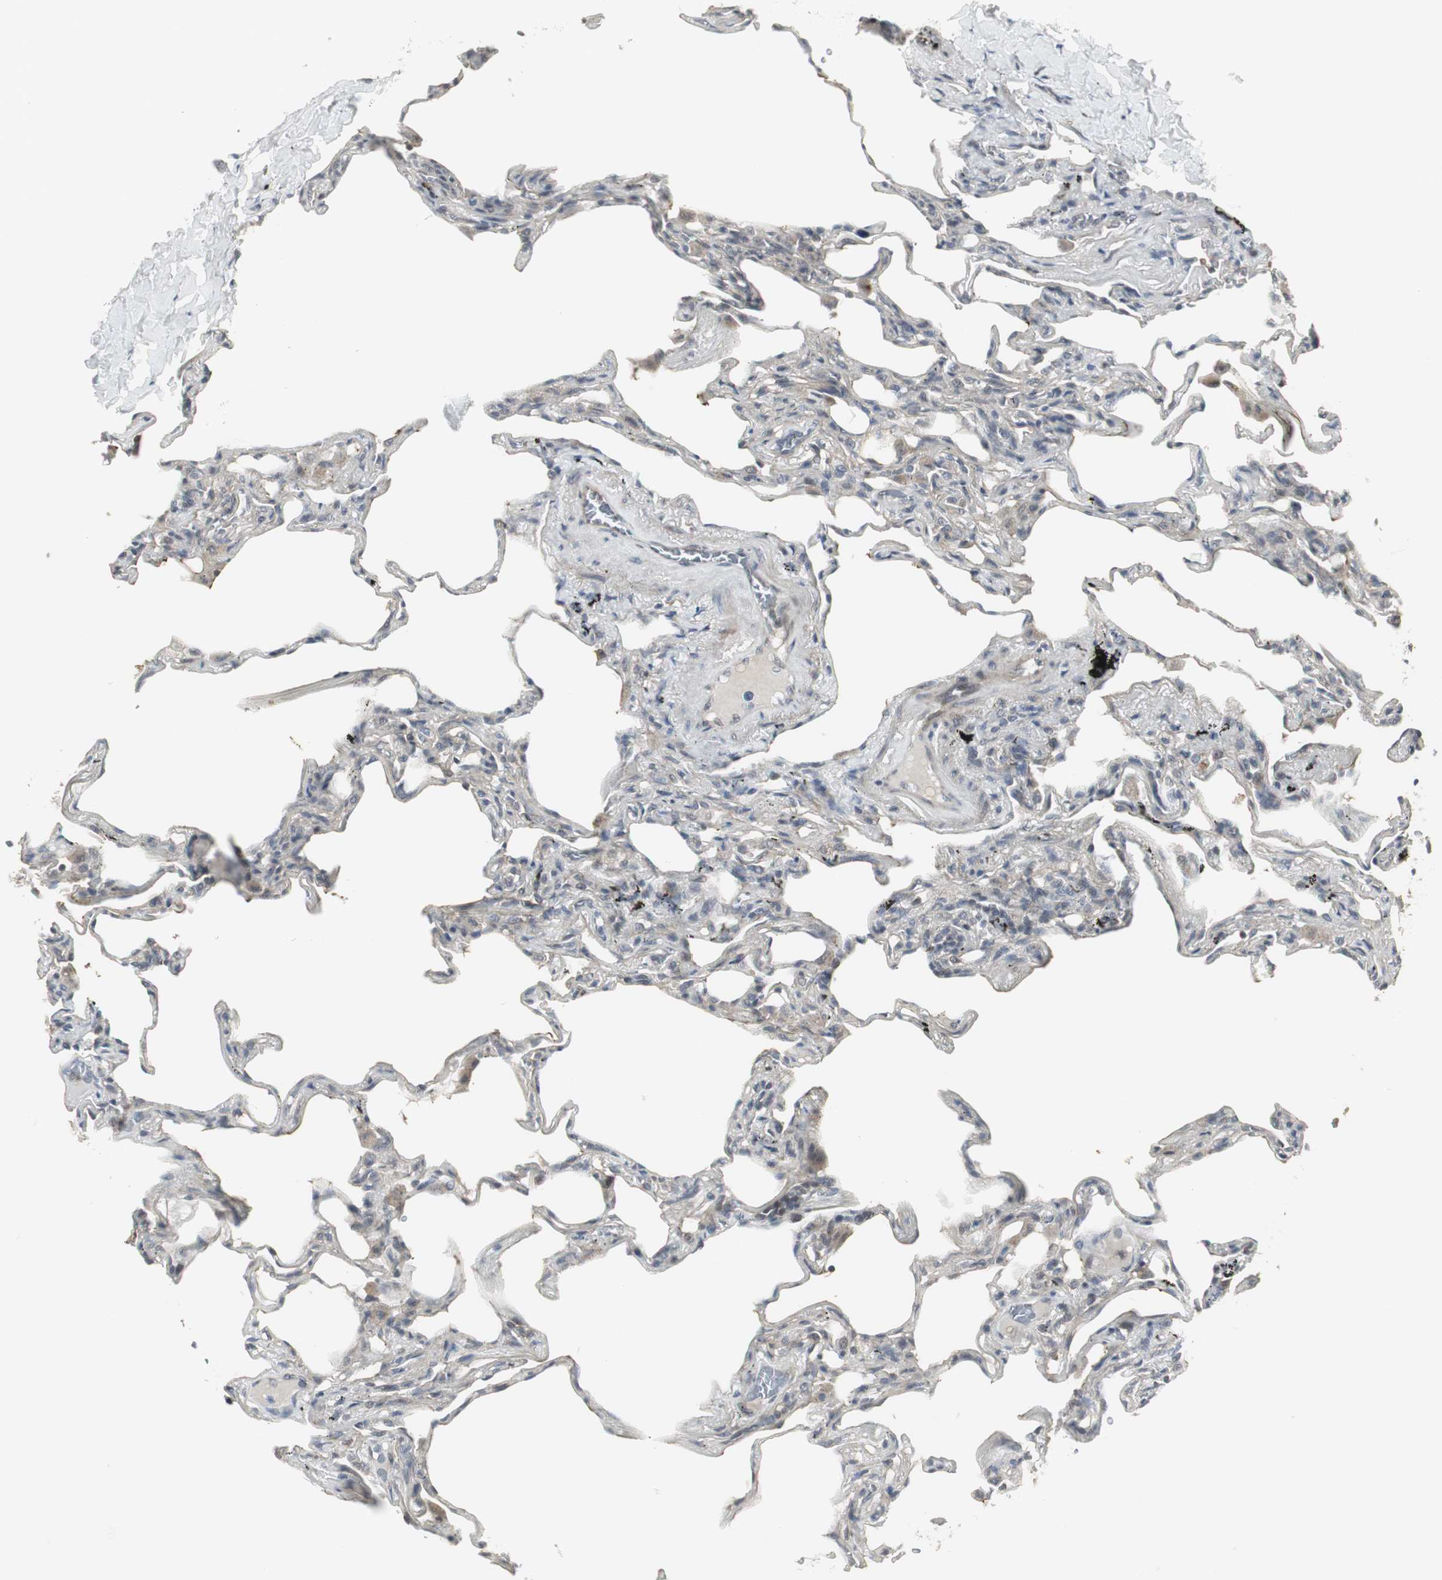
{"staining": {"intensity": "negative", "quantity": "none", "location": "none"}, "tissue": "lung", "cell_type": "Alveolar cells", "image_type": "normal", "snomed": [{"axis": "morphology", "description": "Normal tissue, NOS"}, {"axis": "morphology", "description": "Inflammation, NOS"}, {"axis": "topography", "description": "Lung"}], "caption": "A high-resolution image shows IHC staining of normal lung, which displays no significant positivity in alveolar cells.", "gene": "SCYL3", "patient": {"sex": "male", "age": 69}}